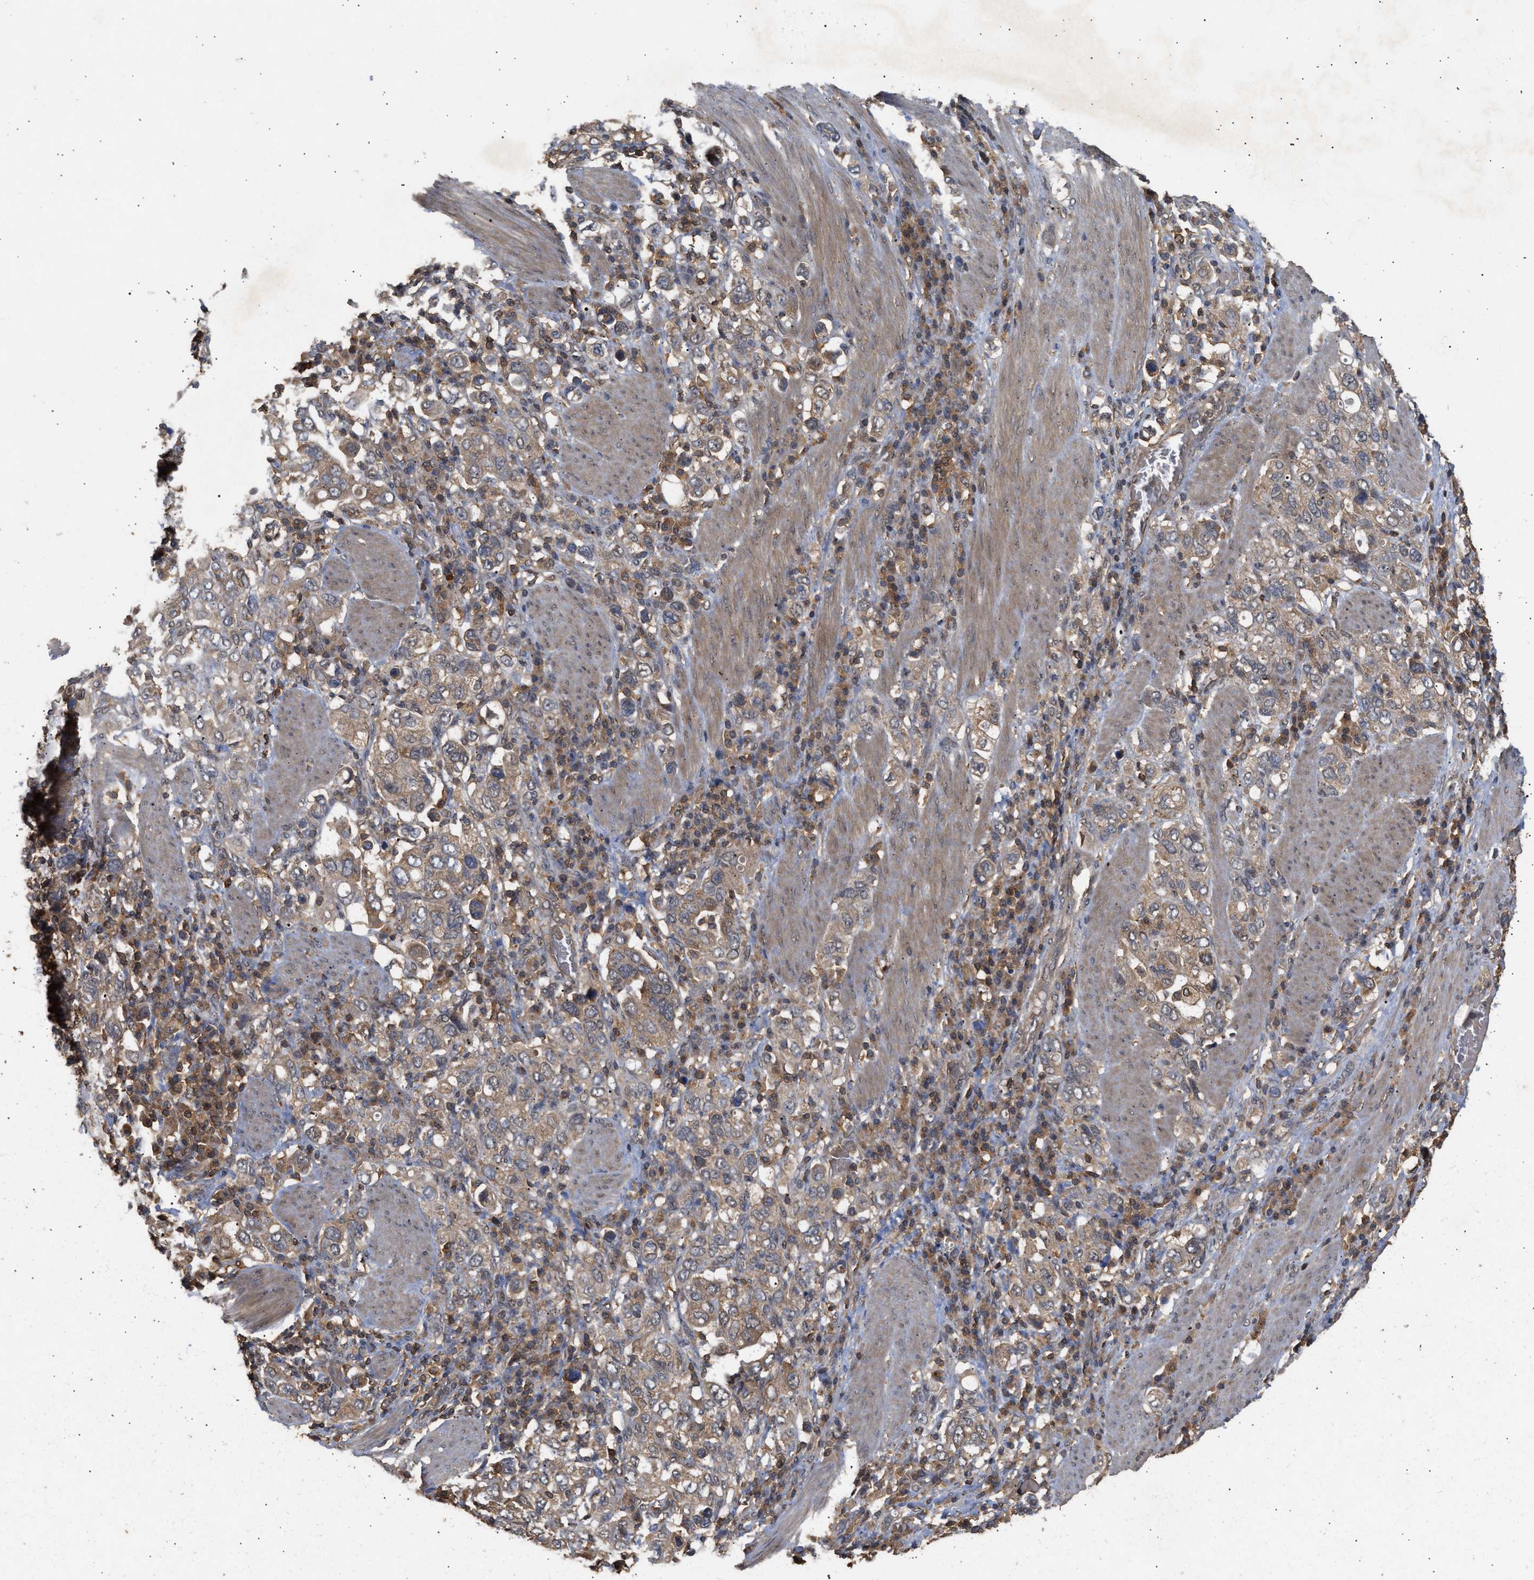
{"staining": {"intensity": "weak", "quantity": "25%-75%", "location": "cytoplasmic/membranous"}, "tissue": "stomach cancer", "cell_type": "Tumor cells", "image_type": "cancer", "snomed": [{"axis": "morphology", "description": "Adenocarcinoma, NOS"}, {"axis": "topography", "description": "Stomach, upper"}], "caption": "Immunohistochemistry (IHC) of human stomach adenocarcinoma displays low levels of weak cytoplasmic/membranous staining in approximately 25%-75% of tumor cells.", "gene": "FITM1", "patient": {"sex": "male", "age": 62}}